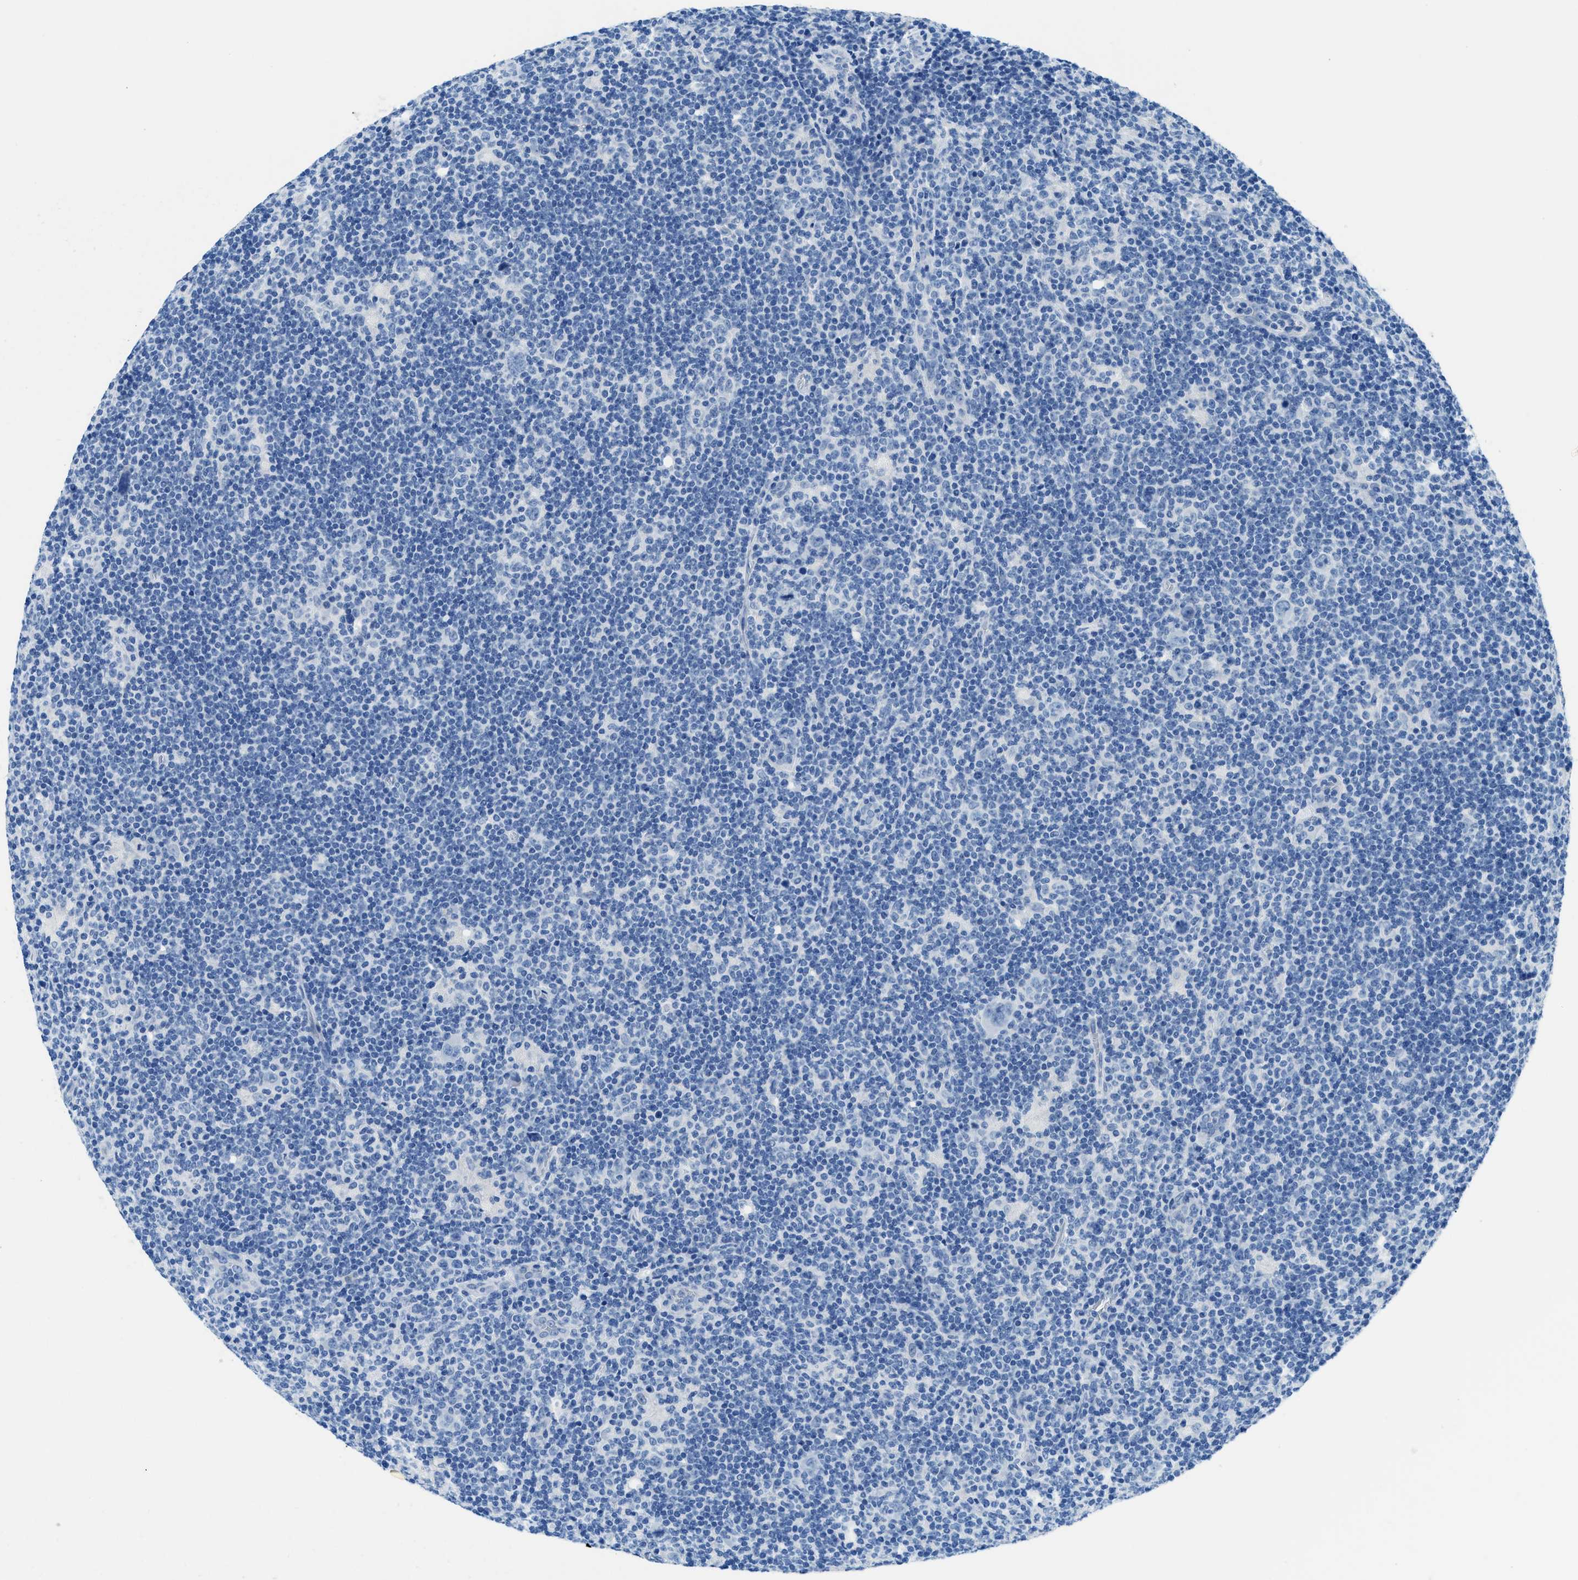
{"staining": {"intensity": "negative", "quantity": "none", "location": "none"}, "tissue": "lymphoma", "cell_type": "Tumor cells", "image_type": "cancer", "snomed": [{"axis": "morphology", "description": "Hodgkin's disease, NOS"}, {"axis": "topography", "description": "Lymph node"}], "caption": "IHC of human lymphoma shows no positivity in tumor cells.", "gene": "MBL2", "patient": {"sex": "female", "age": 57}}